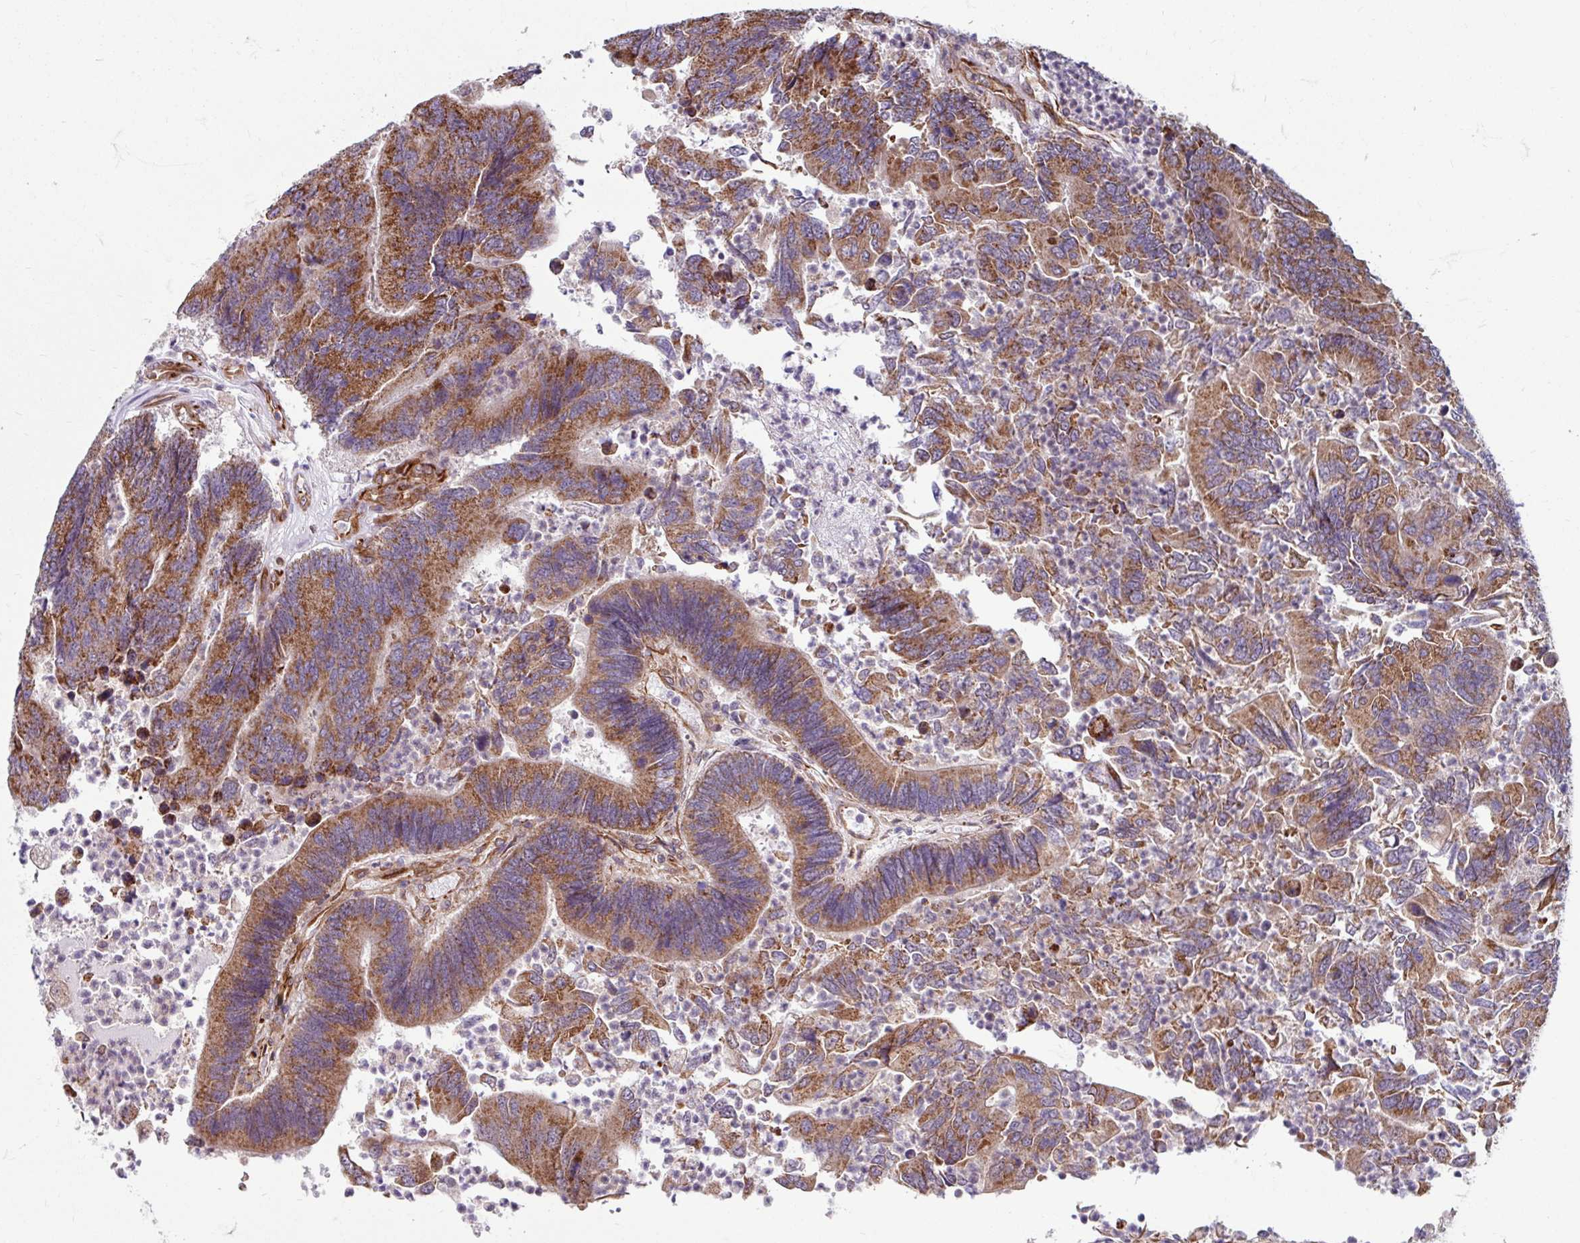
{"staining": {"intensity": "moderate", "quantity": ">75%", "location": "cytoplasmic/membranous"}, "tissue": "colorectal cancer", "cell_type": "Tumor cells", "image_type": "cancer", "snomed": [{"axis": "morphology", "description": "Adenocarcinoma, NOS"}, {"axis": "topography", "description": "Colon"}], "caption": "Immunohistochemistry (IHC) of human colorectal cancer (adenocarcinoma) demonstrates medium levels of moderate cytoplasmic/membranous positivity in approximately >75% of tumor cells.", "gene": "DAAM2", "patient": {"sex": "female", "age": 67}}